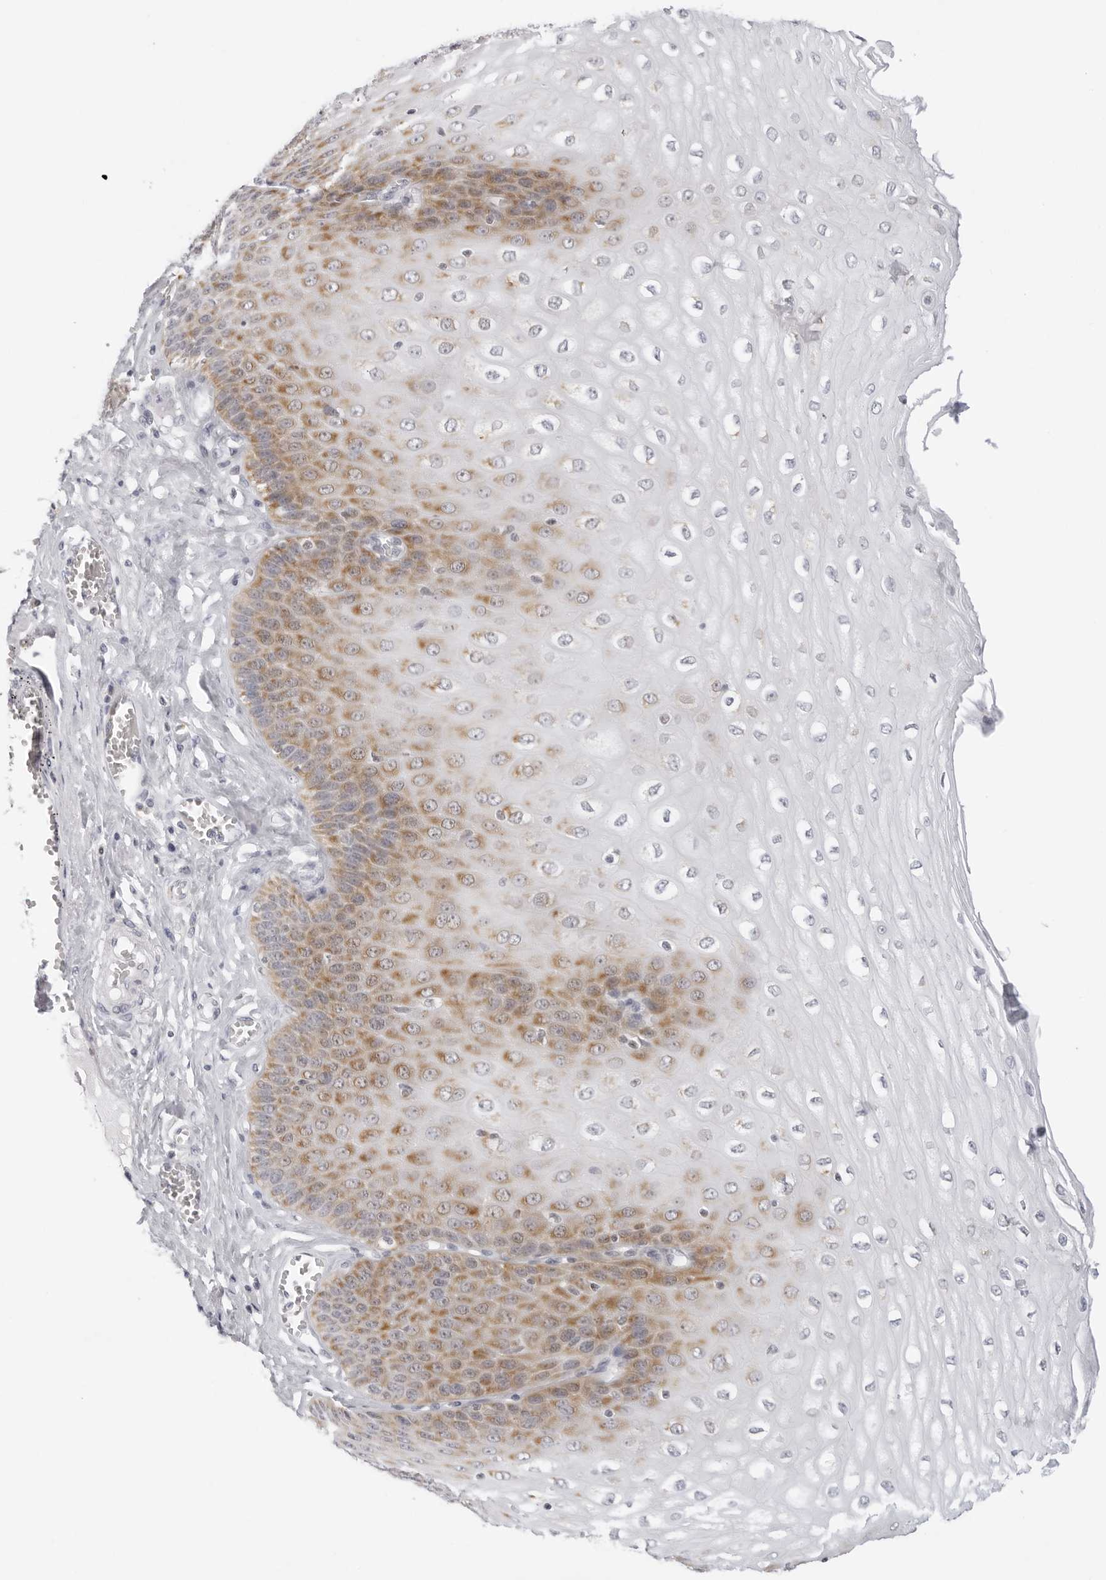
{"staining": {"intensity": "moderate", "quantity": "25%-75%", "location": "cytoplasmic/membranous"}, "tissue": "esophagus", "cell_type": "Squamous epithelial cells", "image_type": "normal", "snomed": [{"axis": "morphology", "description": "Normal tissue, NOS"}, {"axis": "topography", "description": "Esophagus"}], "caption": "Immunohistochemical staining of normal esophagus shows 25%-75% levels of moderate cytoplasmic/membranous protein positivity in approximately 25%-75% of squamous epithelial cells.", "gene": "CIART", "patient": {"sex": "male", "age": 60}}